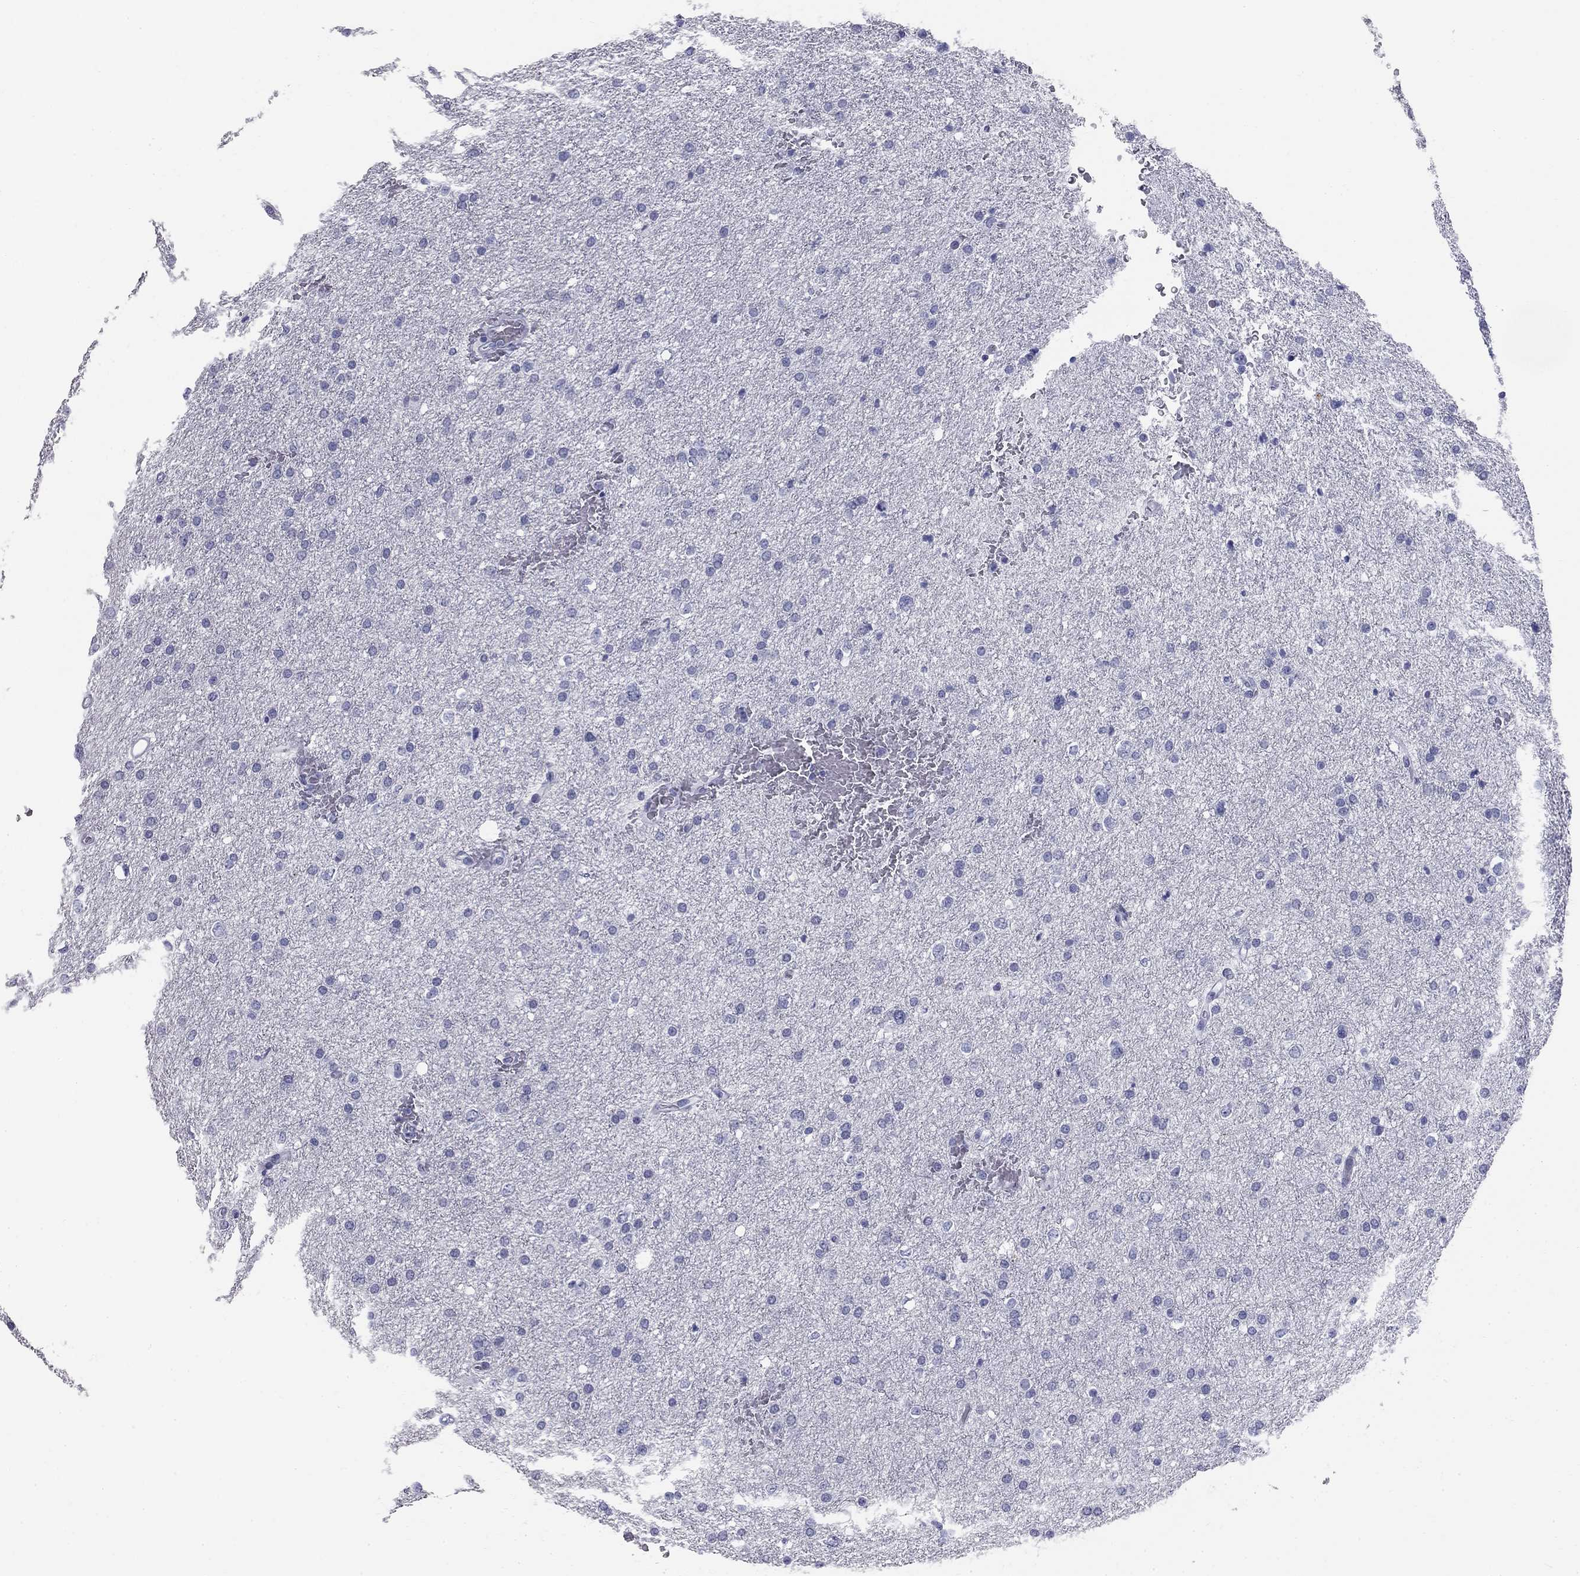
{"staining": {"intensity": "negative", "quantity": "none", "location": "none"}, "tissue": "glioma", "cell_type": "Tumor cells", "image_type": "cancer", "snomed": [{"axis": "morphology", "description": "Glioma, malignant, Low grade"}, {"axis": "topography", "description": "Brain"}], "caption": "A photomicrograph of human glioma is negative for staining in tumor cells.", "gene": "SULT2B1", "patient": {"sex": "female", "age": 37}}